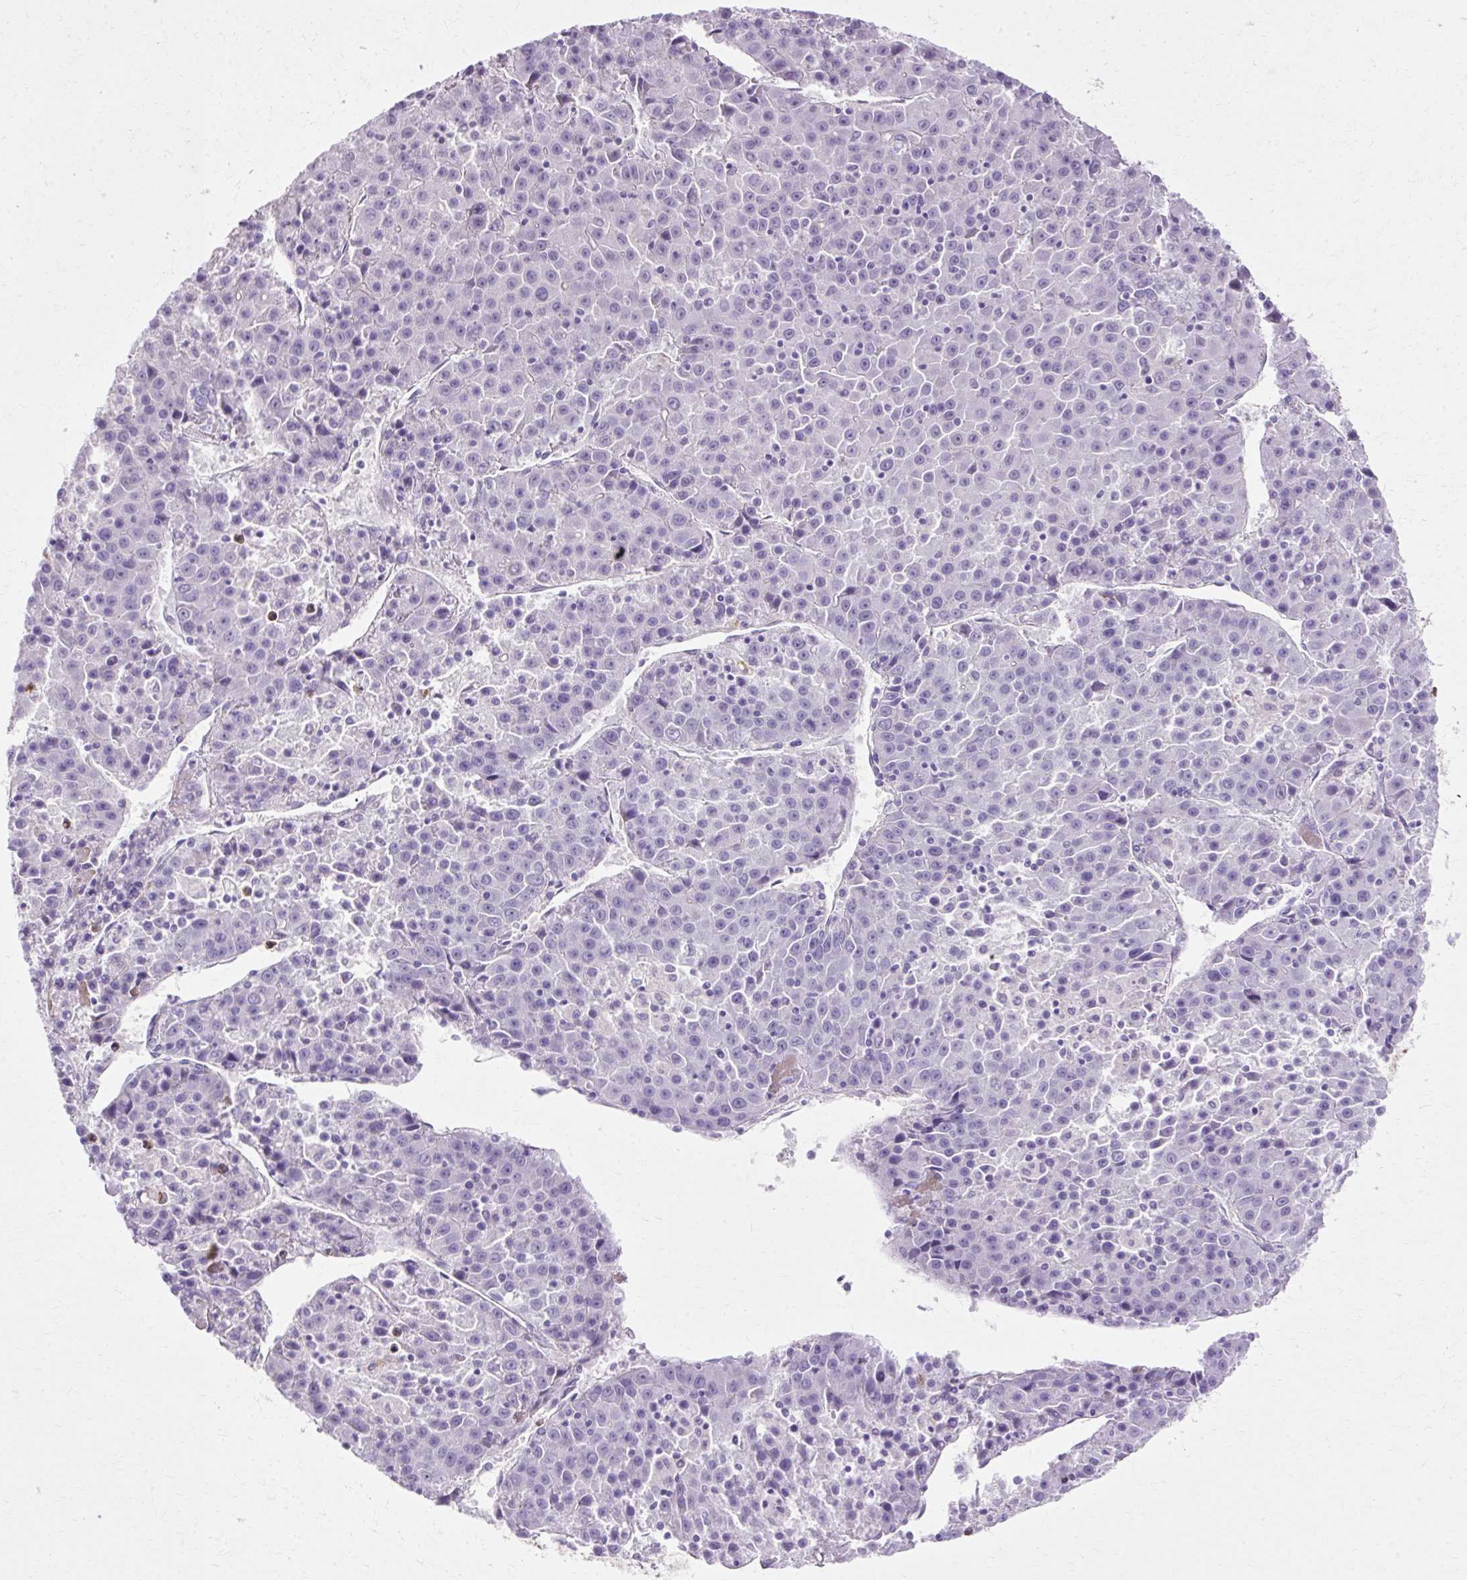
{"staining": {"intensity": "negative", "quantity": "none", "location": "none"}, "tissue": "liver cancer", "cell_type": "Tumor cells", "image_type": "cancer", "snomed": [{"axis": "morphology", "description": "Carcinoma, Hepatocellular, NOS"}, {"axis": "topography", "description": "Liver"}], "caption": "DAB (3,3'-diaminobenzidine) immunohistochemical staining of human hepatocellular carcinoma (liver) exhibits no significant positivity in tumor cells.", "gene": "HSD11B1", "patient": {"sex": "female", "age": 53}}